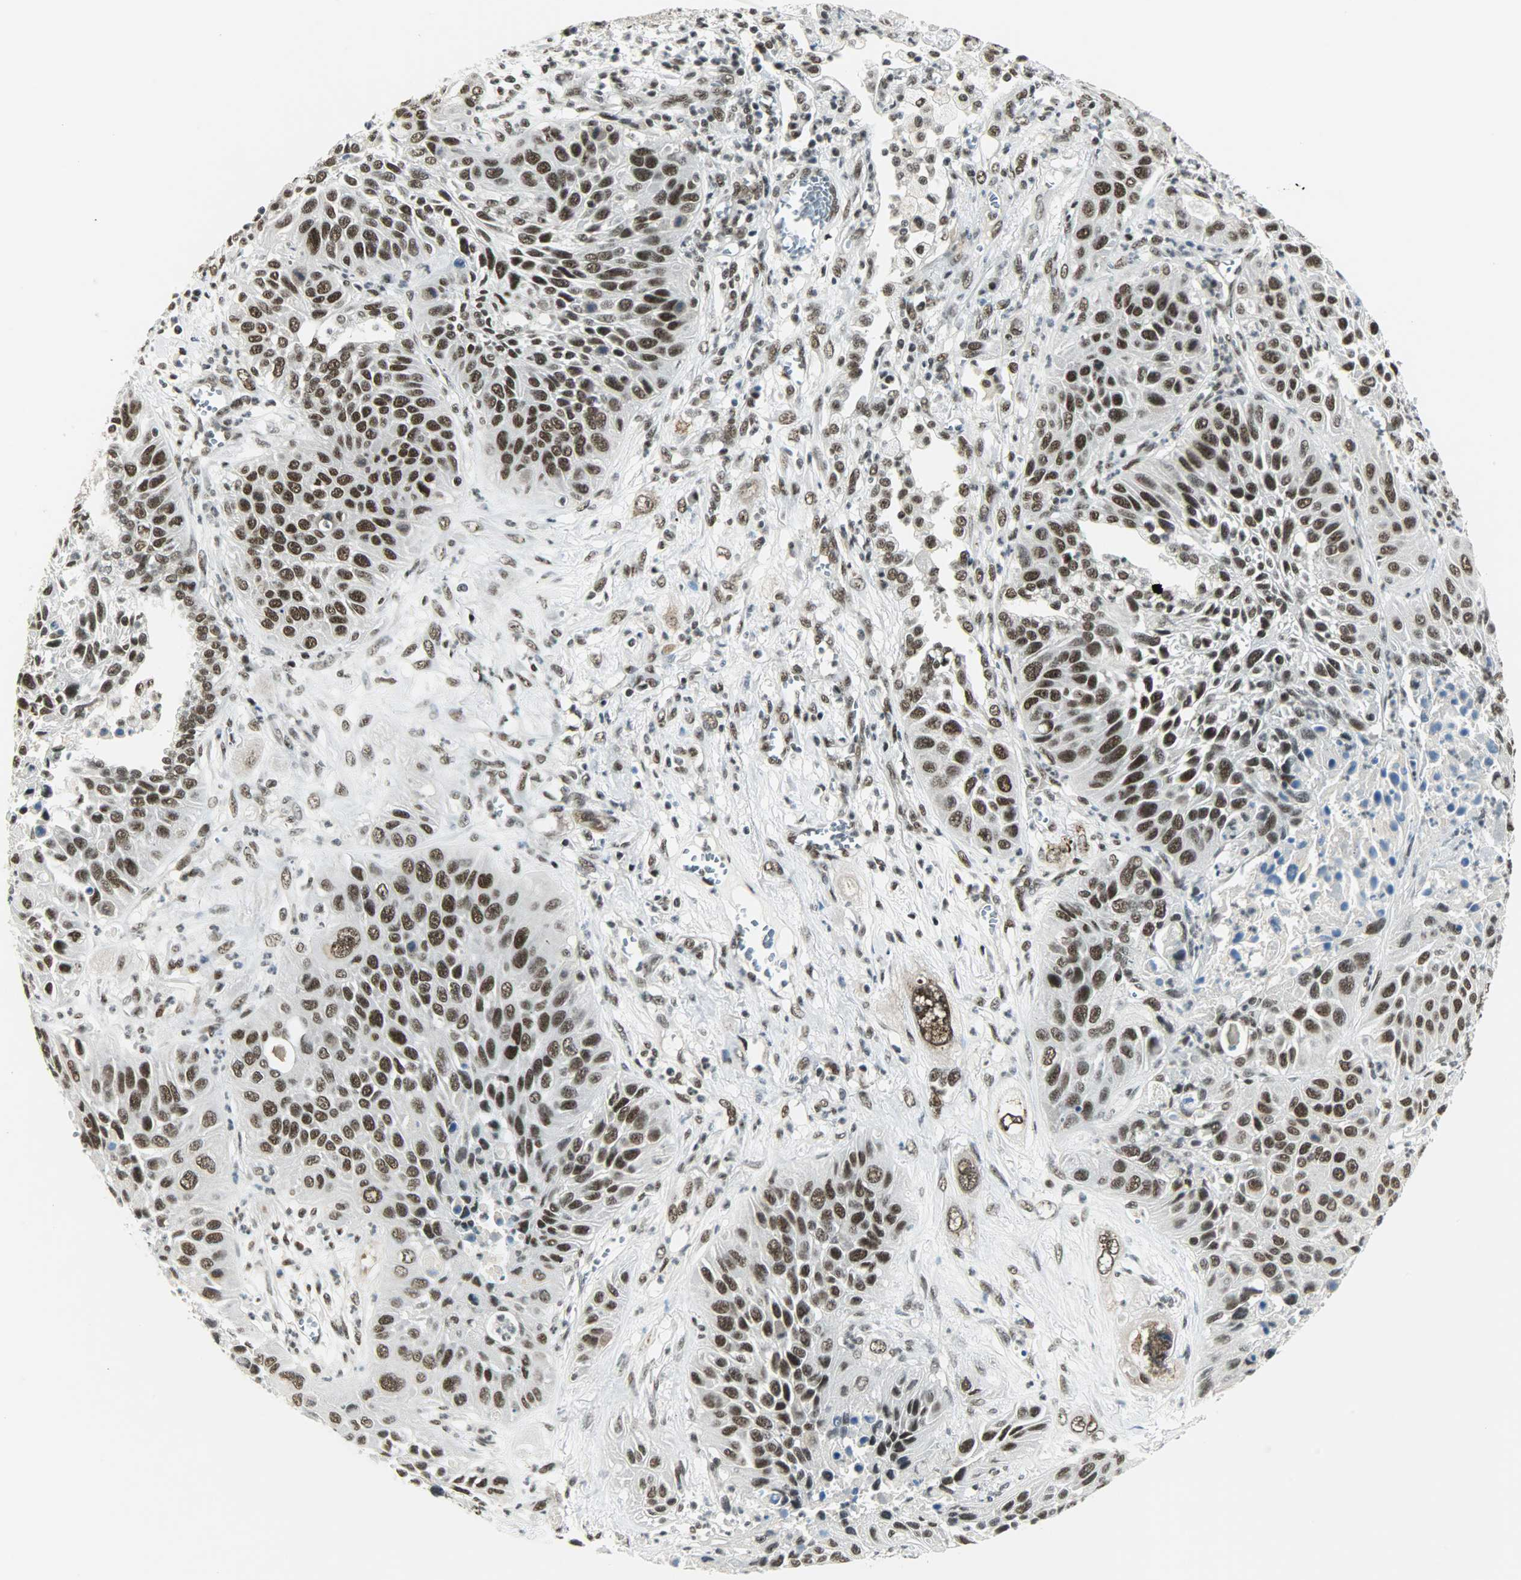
{"staining": {"intensity": "strong", "quantity": ">75%", "location": "nuclear"}, "tissue": "lung cancer", "cell_type": "Tumor cells", "image_type": "cancer", "snomed": [{"axis": "morphology", "description": "Squamous cell carcinoma, NOS"}, {"axis": "topography", "description": "Lung"}], "caption": "This is a photomicrograph of immunohistochemistry (IHC) staining of squamous cell carcinoma (lung), which shows strong staining in the nuclear of tumor cells.", "gene": "SUGP1", "patient": {"sex": "female", "age": 76}}